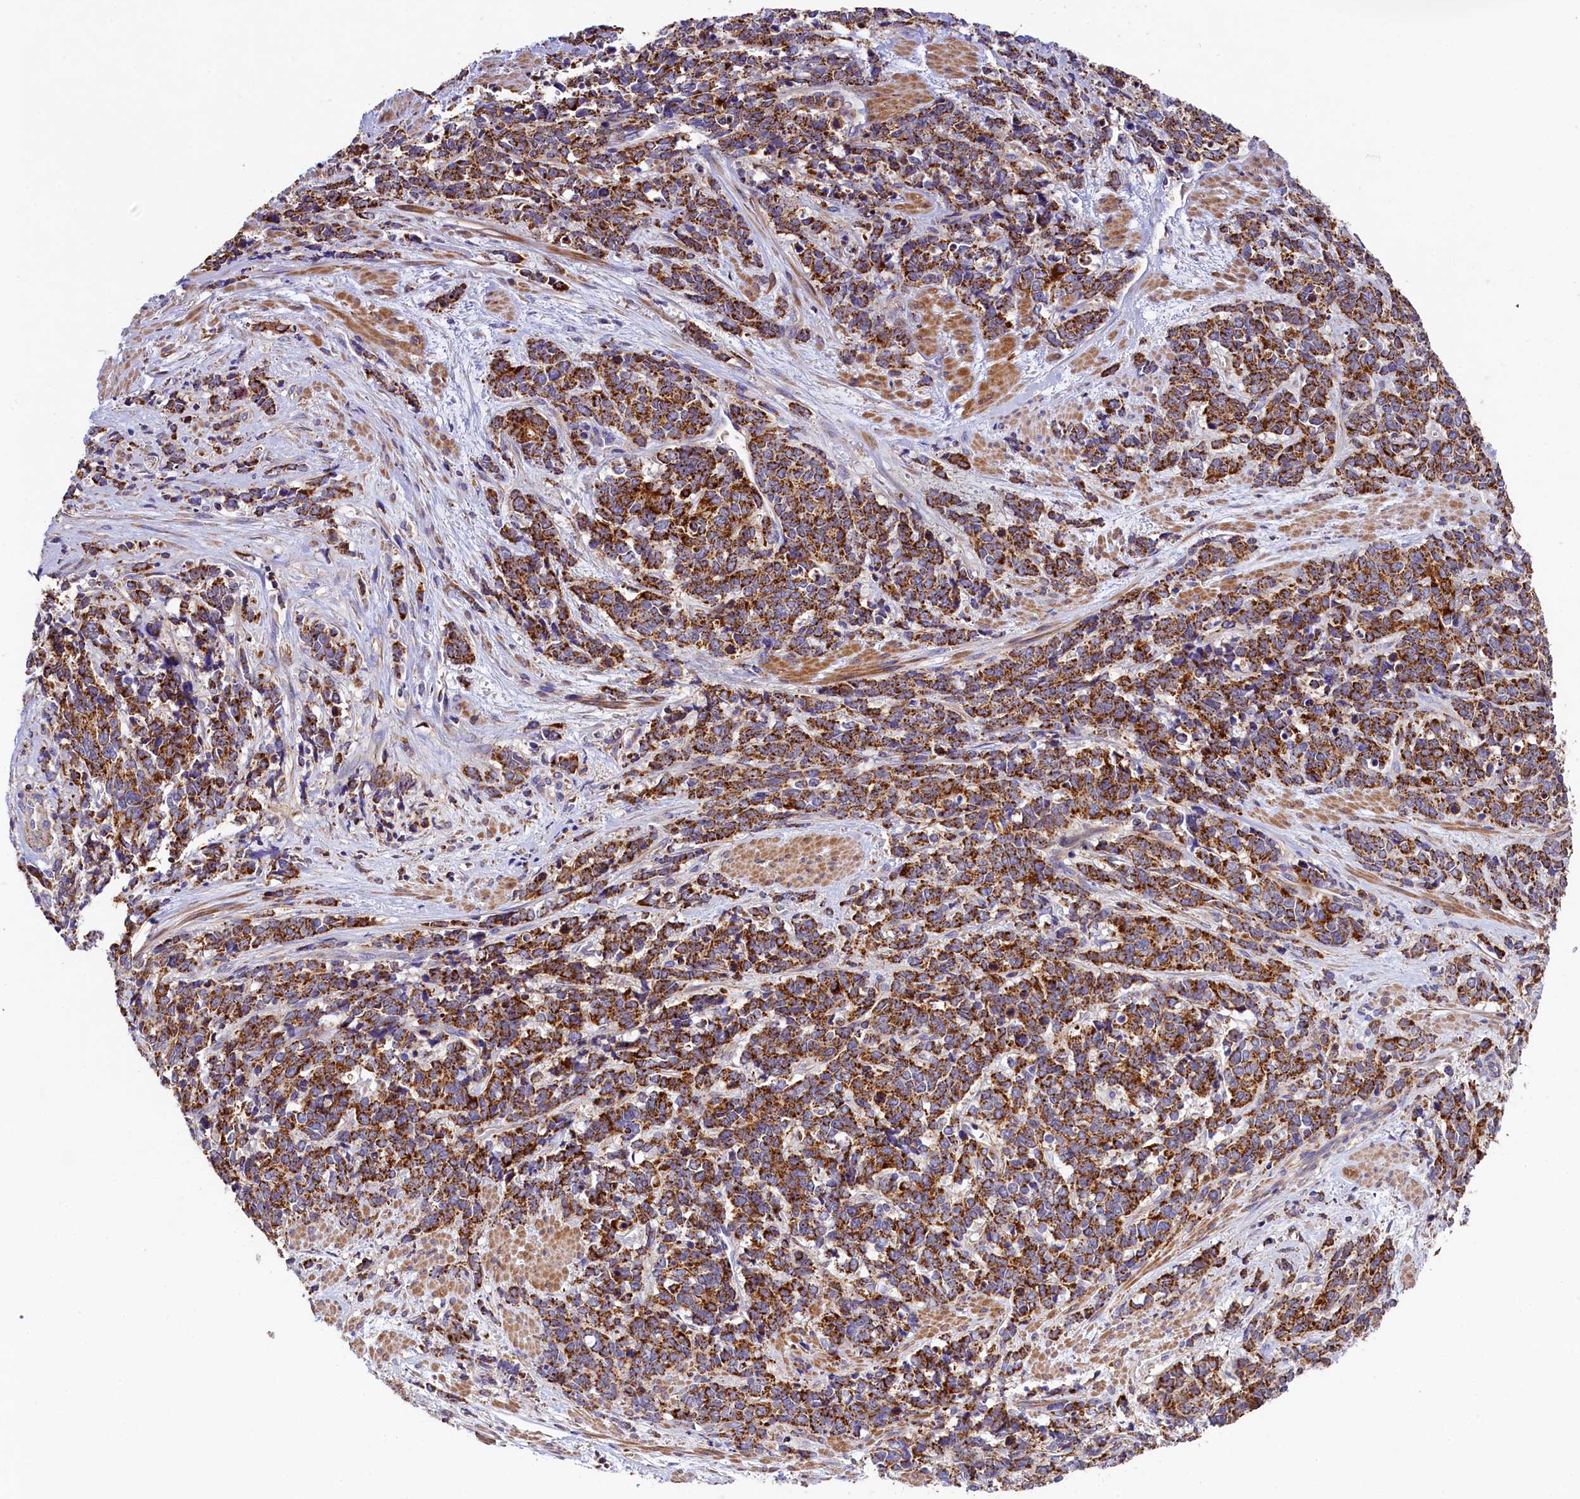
{"staining": {"intensity": "strong", "quantity": ">75%", "location": "cytoplasmic/membranous"}, "tissue": "cervical cancer", "cell_type": "Tumor cells", "image_type": "cancer", "snomed": [{"axis": "morphology", "description": "Squamous cell carcinoma, NOS"}, {"axis": "topography", "description": "Cervix"}], "caption": "Human cervical cancer (squamous cell carcinoma) stained for a protein (brown) shows strong cytoplasmic/membranous positive positivity in about >75% of tumor cells.", "gene": "CLYBL", "patient": {"sex": "female", "age": 60}}